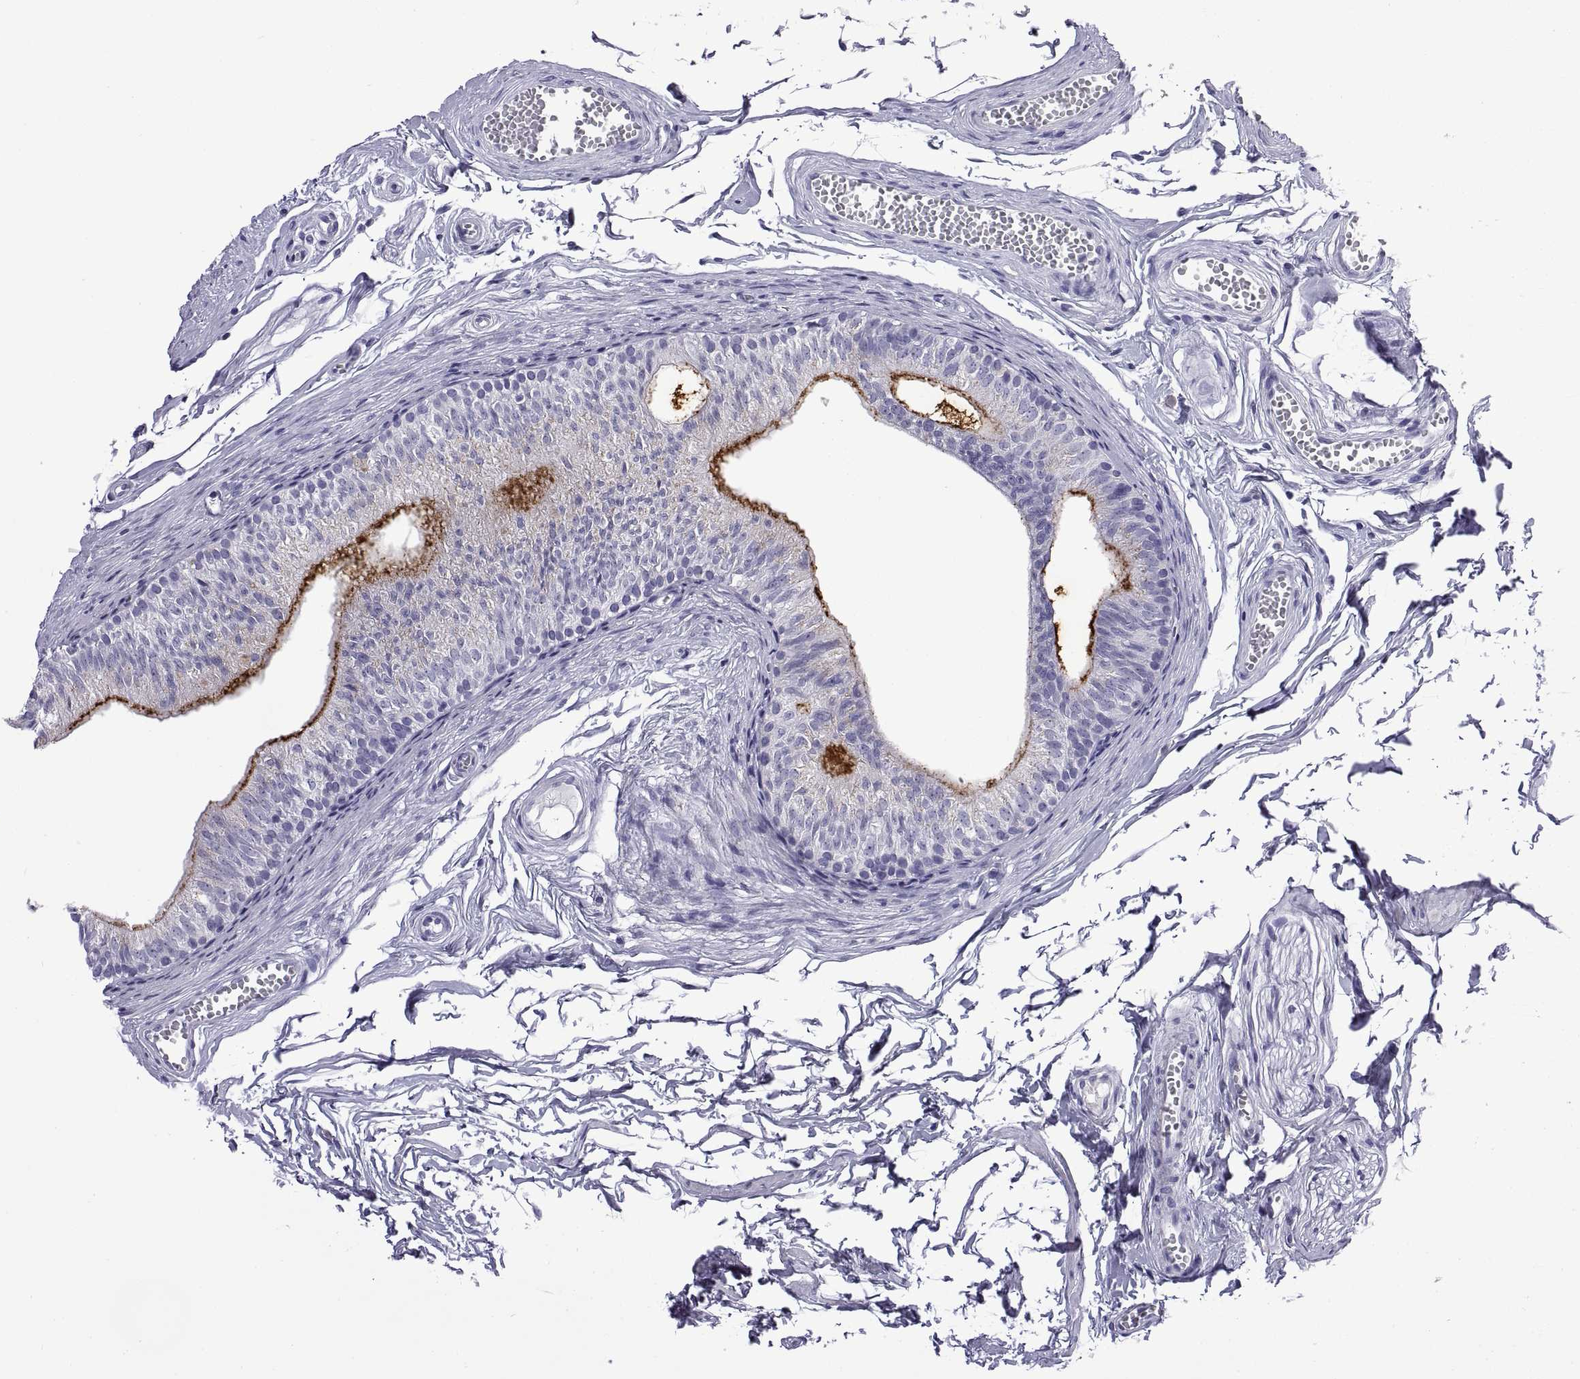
{"staining": {"intensity": "strong", "quantity": "25%-75%", "location": "cytoplasmic/membranous"}, "tissue": "epididymis", "cell_type": "Glandular cells", "image_type": "normal", "snomed": [{"axis": "morphology", "description": "Normal tissue, NOS"}, {"axis": "topography", "description": "Epididymis"}], "caption": "Unremarkable epididymis displays strong cytoplasmic/membranous expression in about 25%-75% of glandular cells, visualized by immunohistochemistry. (DAB (3,3'-diaminobenzidine) IHC with brightfield microscopy, high magnification).", "gene": "CRISP1", "patient": {"sex": "male", "age": 22}}